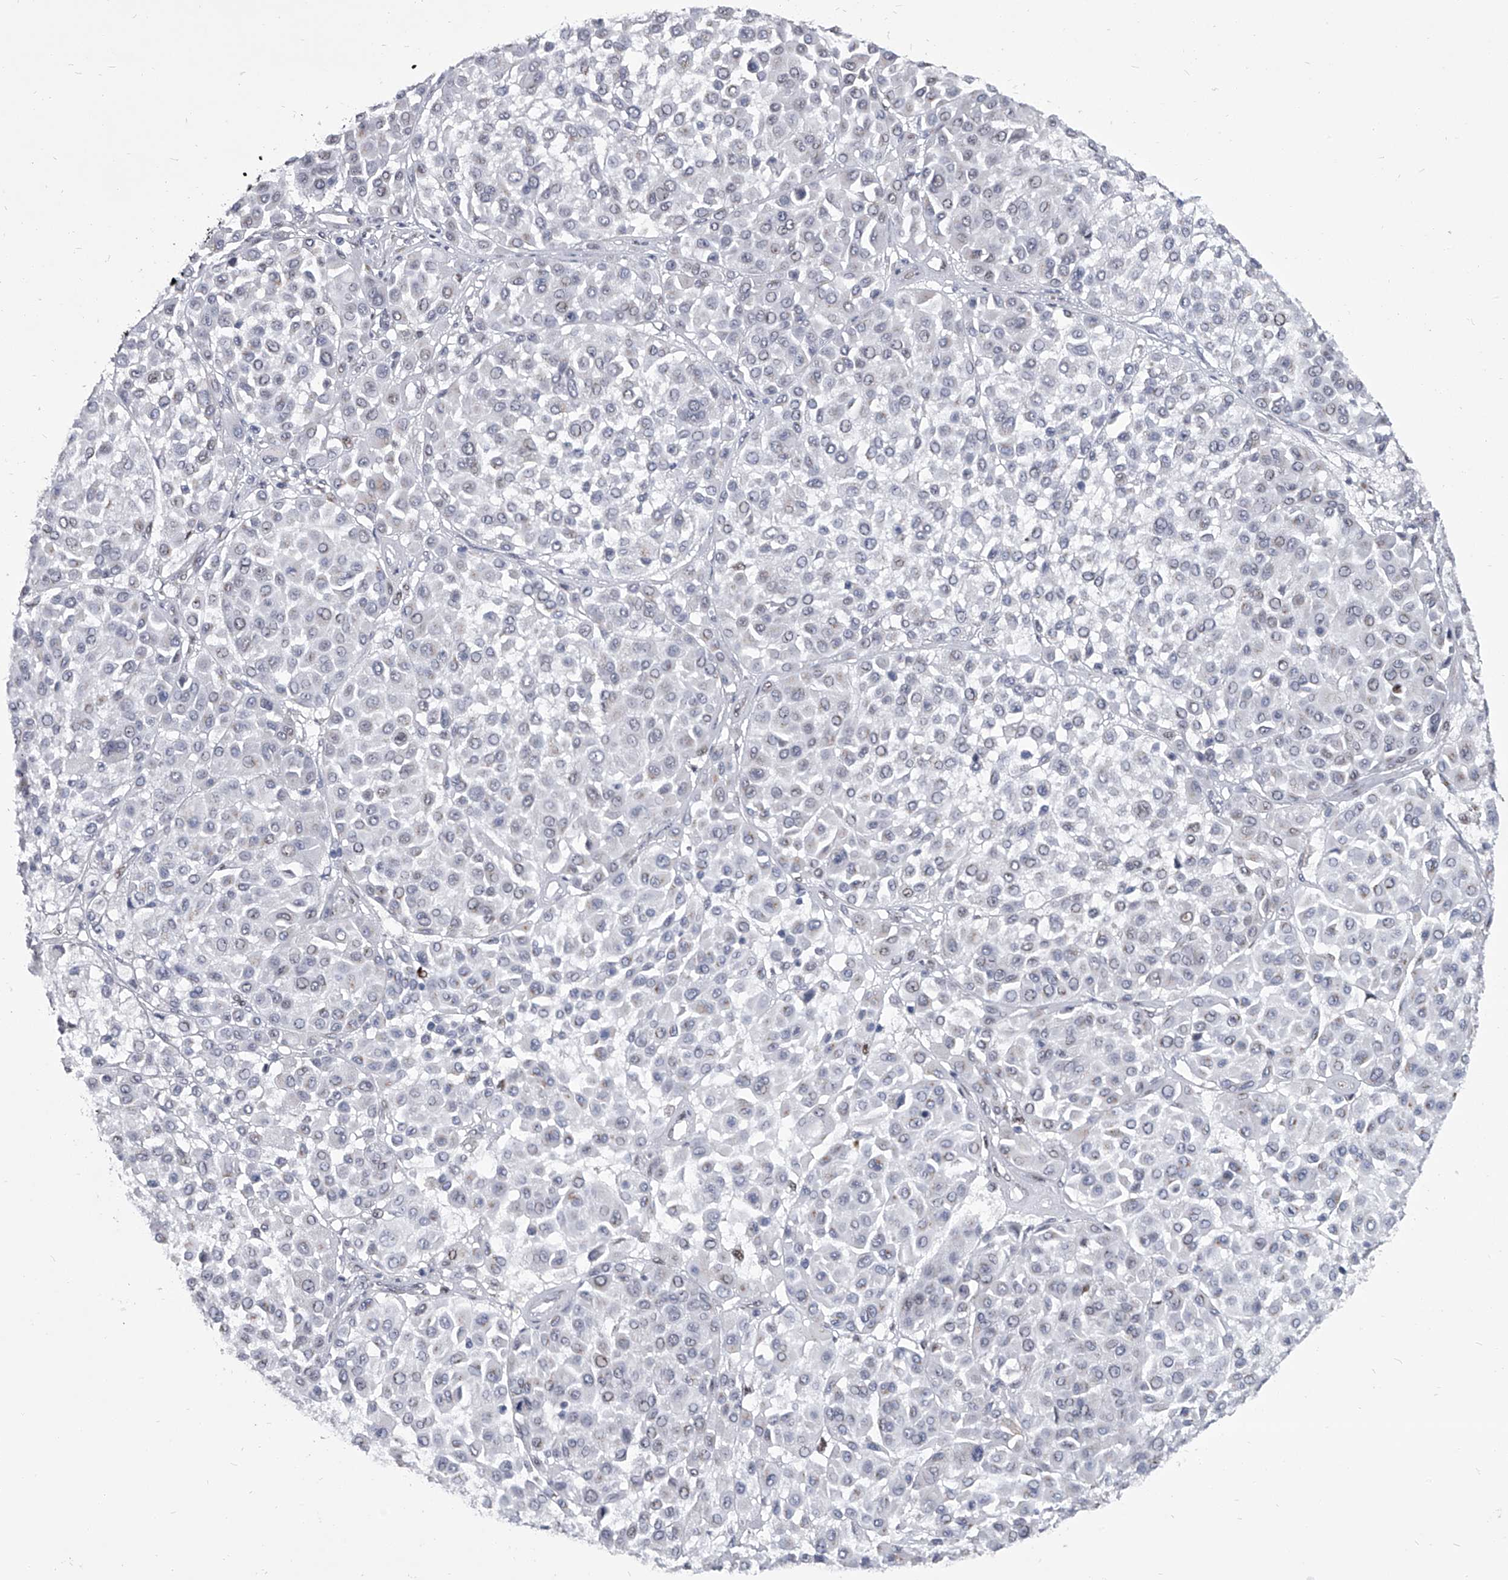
{"staining": {"intensity": "negative", "quantity": "none", "location": "none"}, "tissue": "melanoma", "cell_type": "Tumor cells", "image_type": "cancer", "snomed": [{"axis": "morphology", "description": "Malignant melanoma, Metastatic site"}, {"axis": "topography", "description": "Soft tissue"}], "caption": "Photomicrograph shows no significant protein positivity in tumor cells of malignant melanoma (metastatic site). Brightfield microscopy of immunohistochemistry stained with DAB (brown) and hematoxylin (blue), captured at high magnification.", "gene": "EVA1C", "patient": {"sex": "male", "age": 41}}